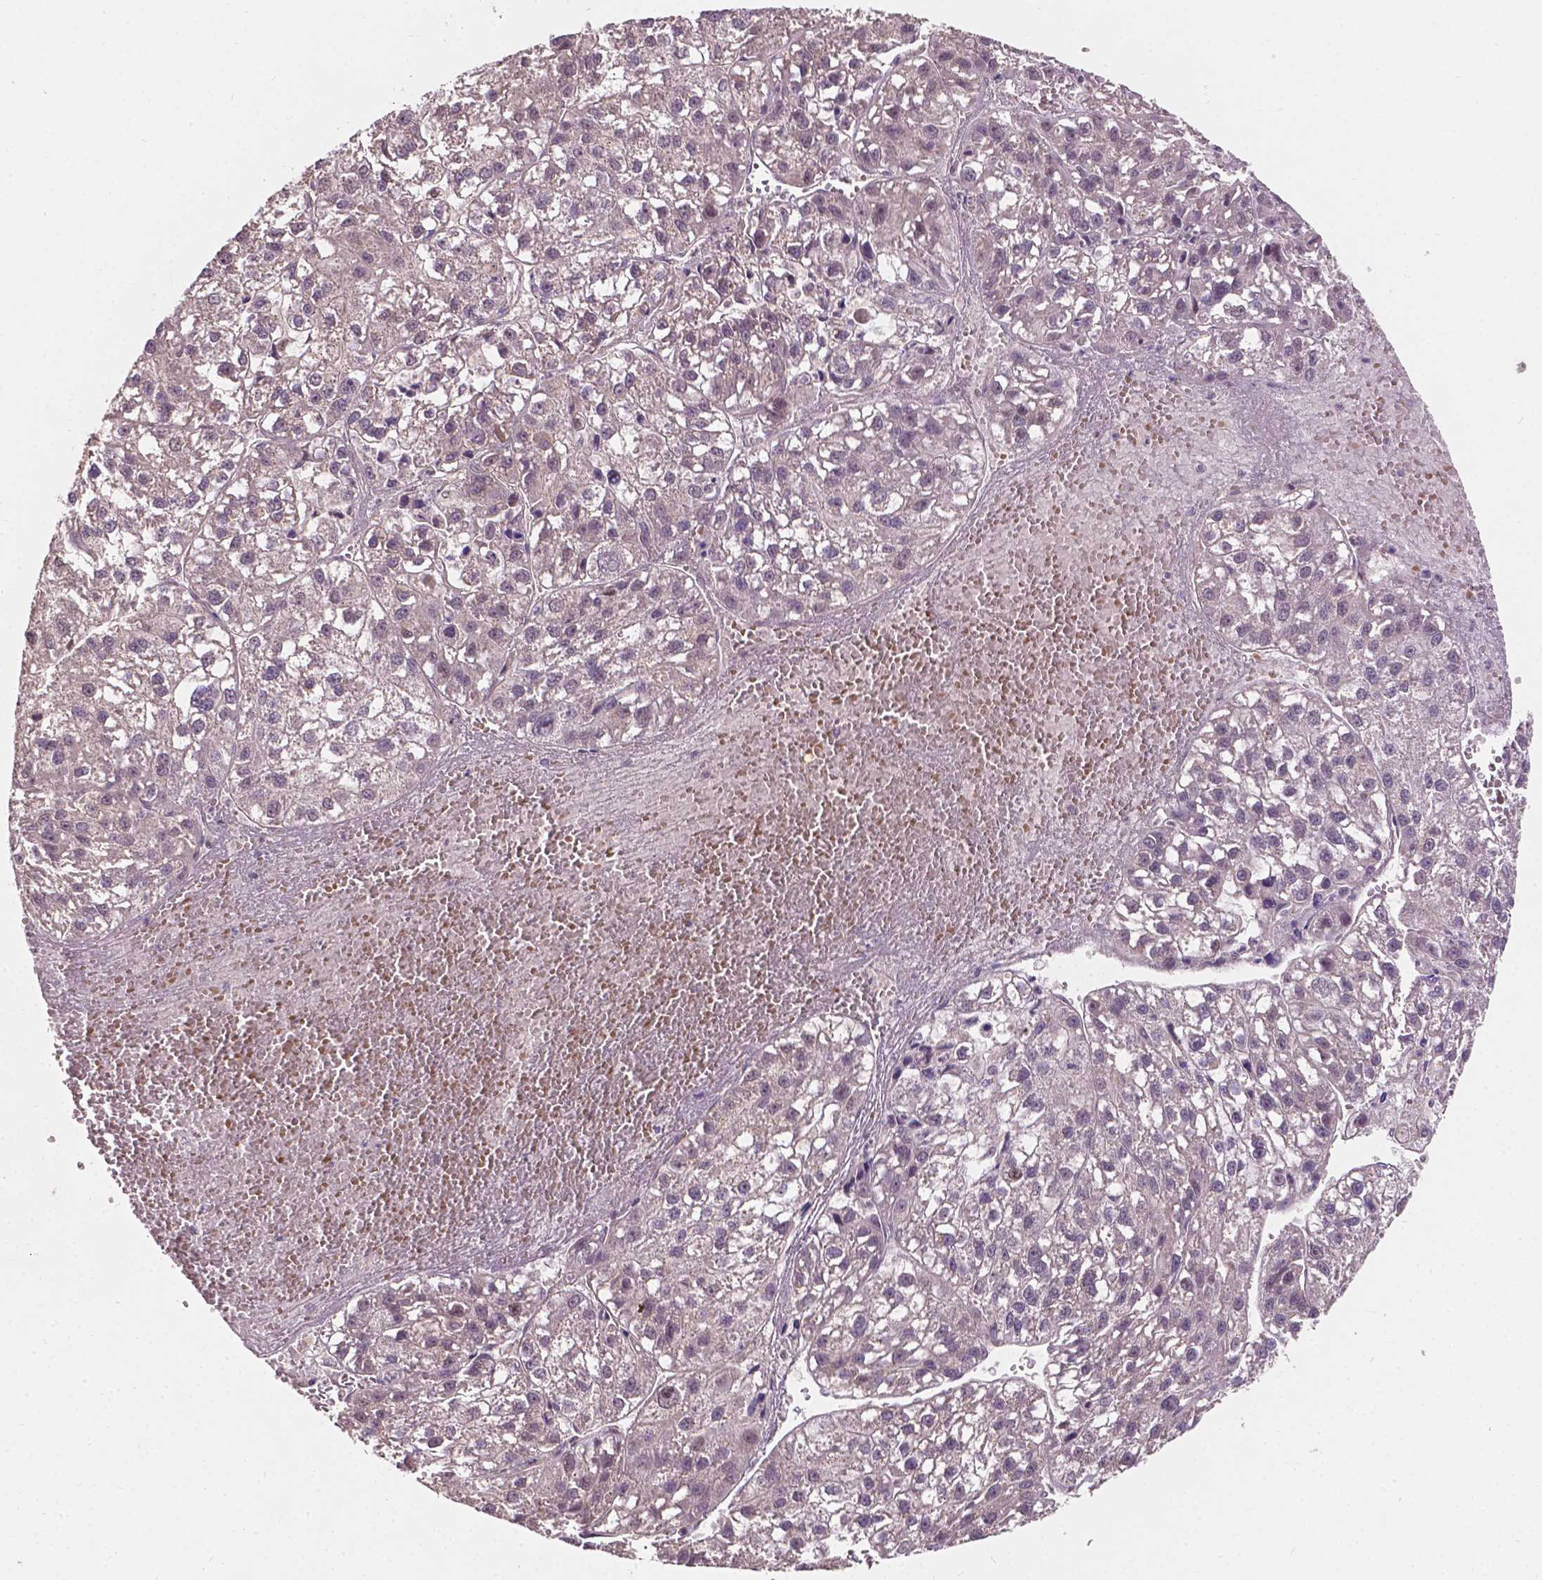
{"staining": {"intensity": "negative", "quantity": "none", "location": "none"}, "tissue": "liver cancer", "cell_type": "Tumor cells", "image_type": "cancer", "snomed": [{"axis": "morphology", "description": "Carcinoma, Hepatocellular, NOS"}, {"axis": "topography", "description": "Liver"}], "caption": "This is an IHC photomicrograph of hepatocellular carcinoma (liver). There is no expression in tumor cells.", "gene": "DUSP16", "patient": {"sex": "female", "age": 70}}